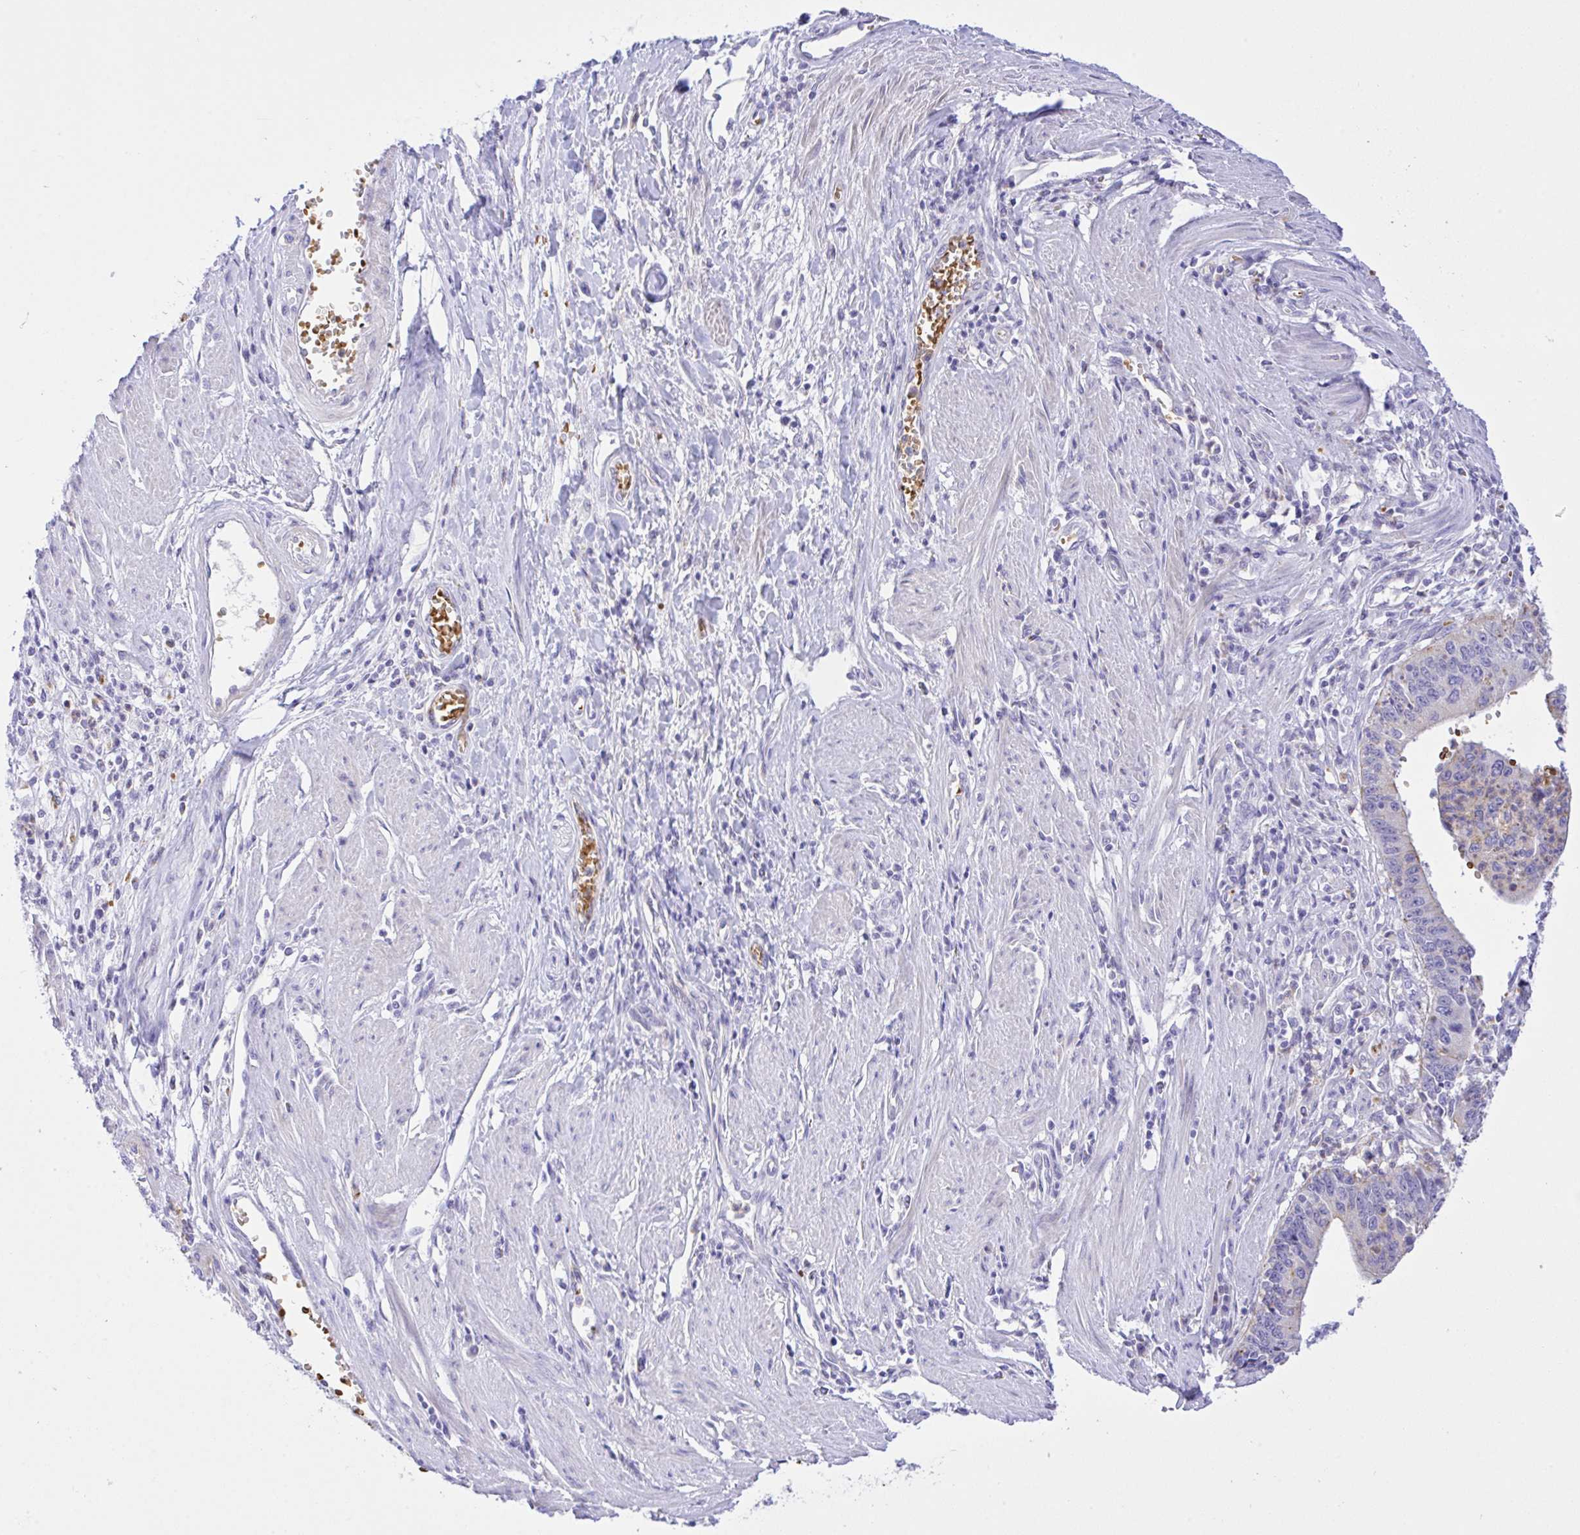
{"staining": {"intensity": "negative", "quantity": "none", "location": "none"}, "tissue": "stomach cancer", "cell_type": "Tumor cells", "image_type": "cancer", "snomed": [{"axis": "morphology", "description": "Adenocarcinoma, NOS"}, {"axis": "topography", "description": "Stomach"}], "caption": "The image demonstrates no staining of tumor cells in stomach cancer (adenocarcinoma). The staining is performed using DAB brown chromogen with nuclei counter-stained in using hematoxylin.", "gene": "ZNF221", "patient": {"sex": "male", "age": 59}}